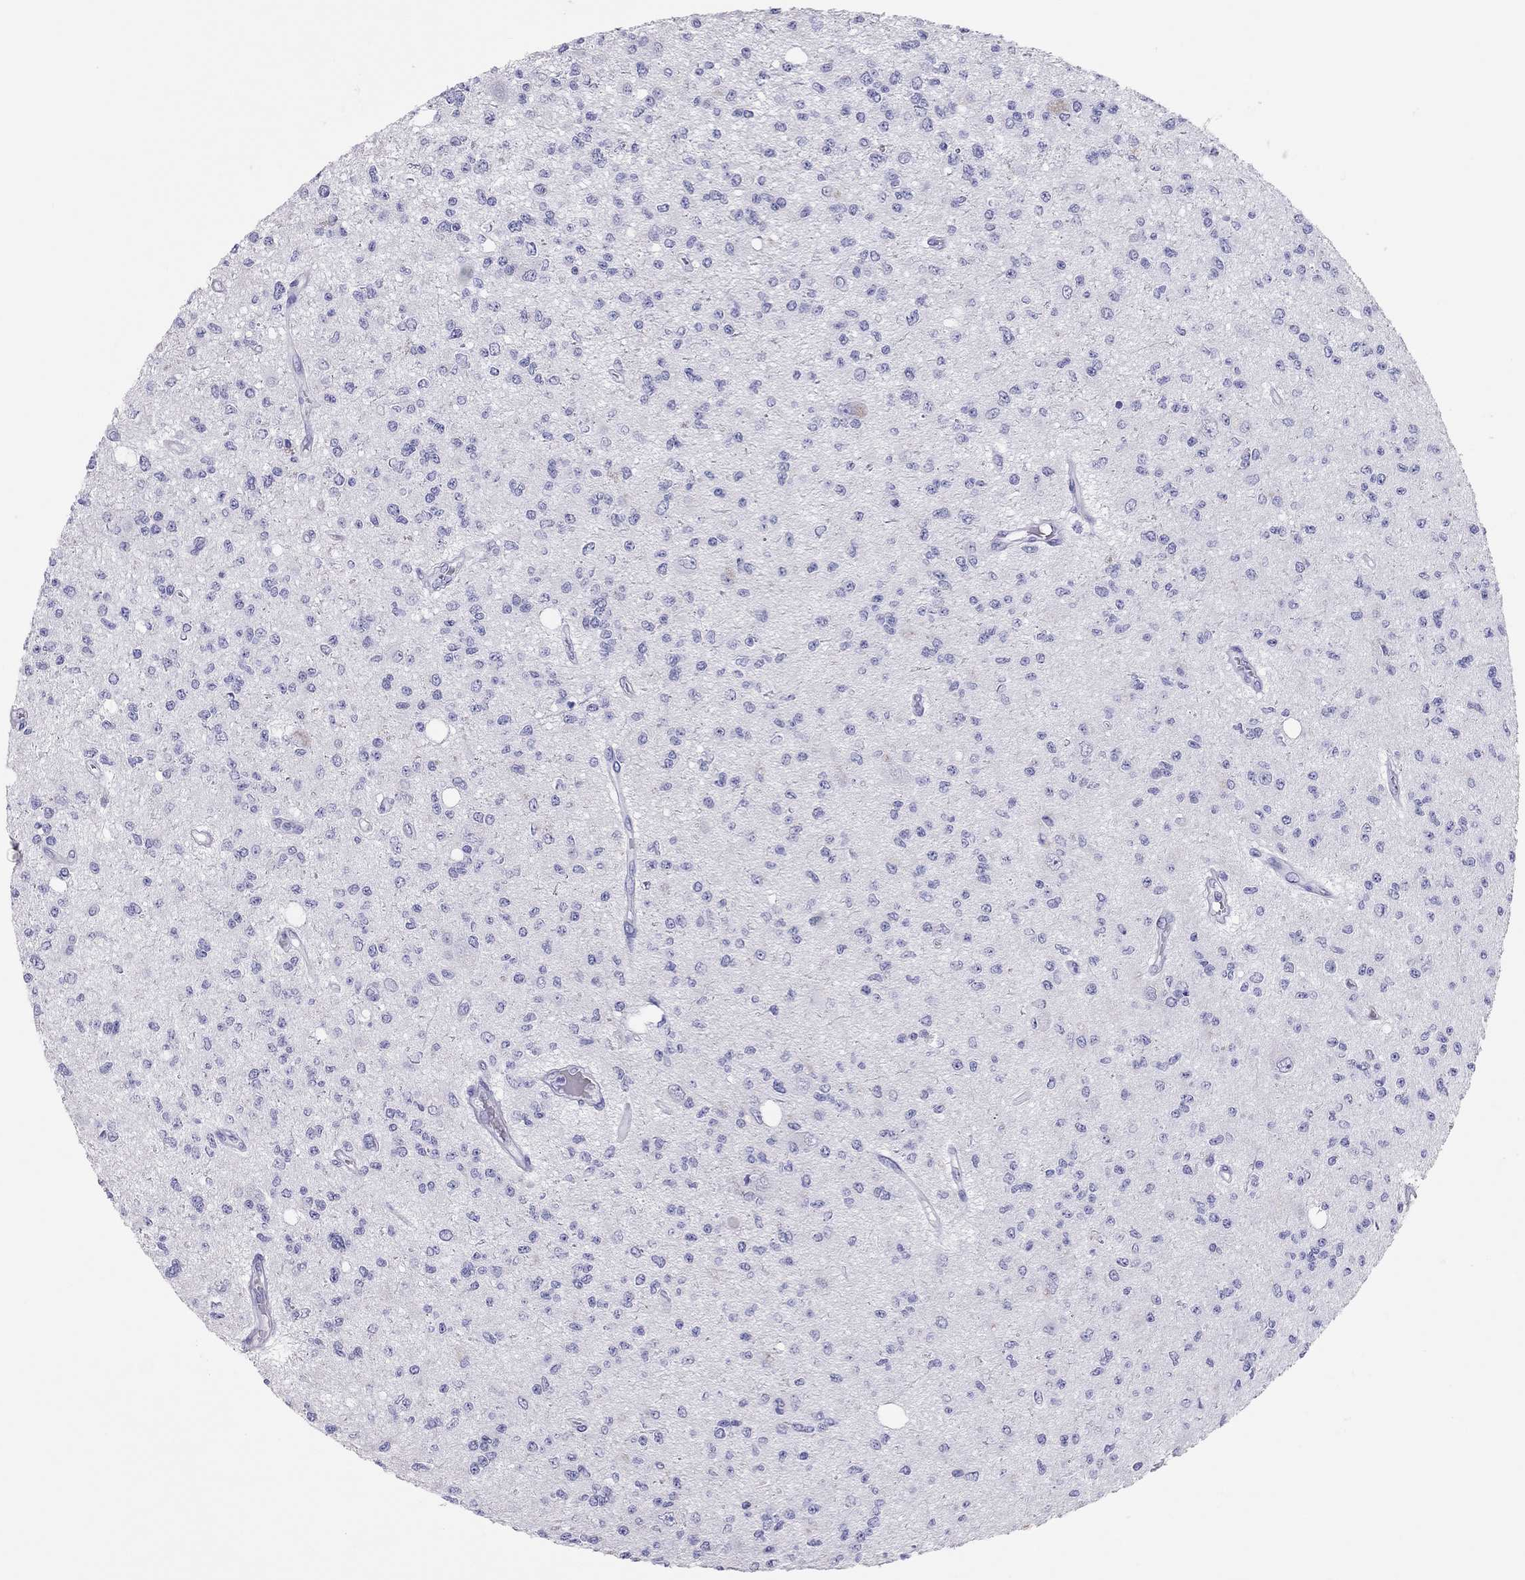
{"staining": {"intensity": "negative", "quantity": "none", "location": "none"}, "tissue": "glioma", "cell_type": "Tumor cells", "image_type": "cancer", "snomed": [{"axis": "morphology", "description": "Glioma, malignant, Low grade"}, {"axis": "topography", "description": "Brain"}], "caption": "Malignant glioma (low-grade) was stained to show a protein in brown. There is no significant staining in tumor cells.", "gene": "TSHB", "patient": {"sex": "male", "age": 67}}